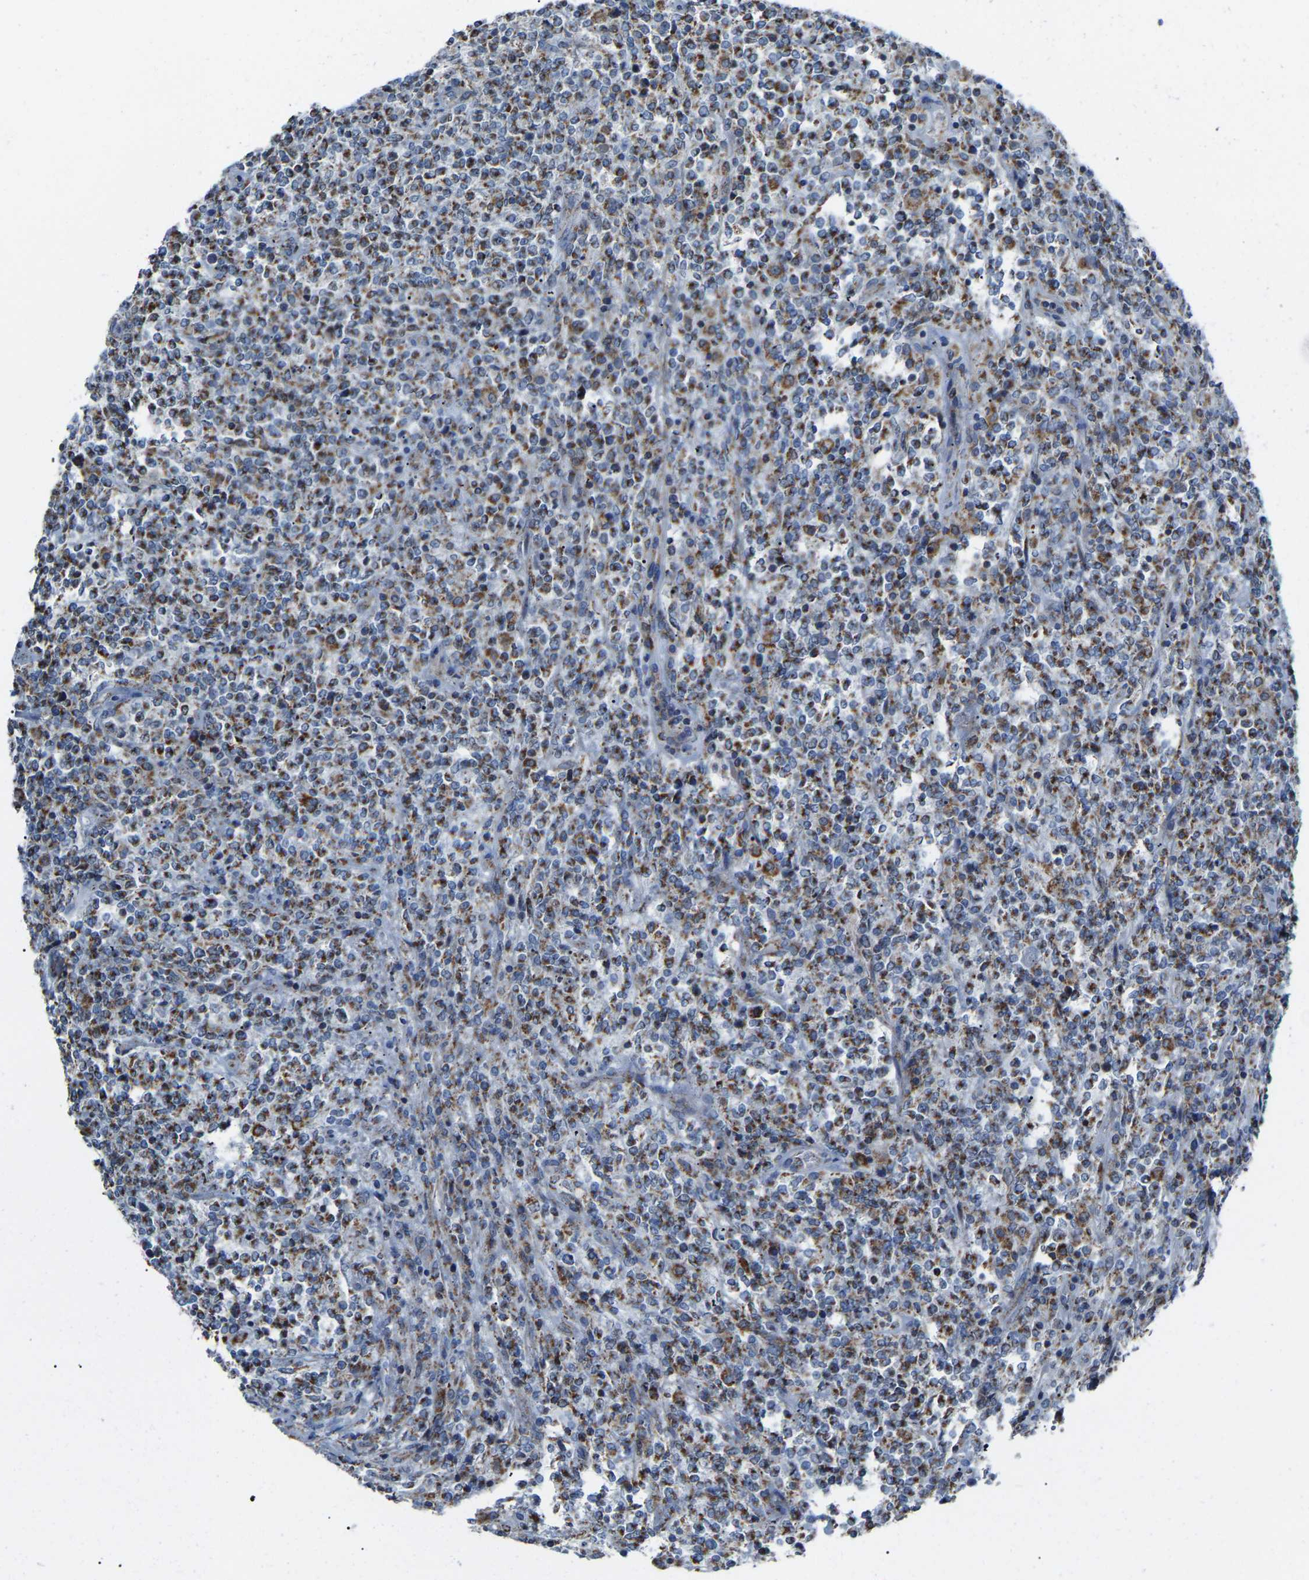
{"staining": {"intensity": "moderate", "quantity": ">75%", "location": "cytoplasmic/membranous"}, "tissue": "lymphoma", "cell_type": "Tumor cells", "image_type": "cancer", "snomed": [{"axis": "morphology", "description": "Malignant lymphoma, non-Hodgkin's type, High grade"}, {"axis": "topography", "description": "Soft tissue"}], "caption": "DAB (3,3'-diaminobenzidine) immunohistochemical staining of high-grade malignant lymphoma, non-Hodgkin's type demonstrates moderate cytoplasmic/membranous protein expression in about >75% of tumor cells.", "gene": "CANT1", "patient": {"sex": "male", "age": 18}}